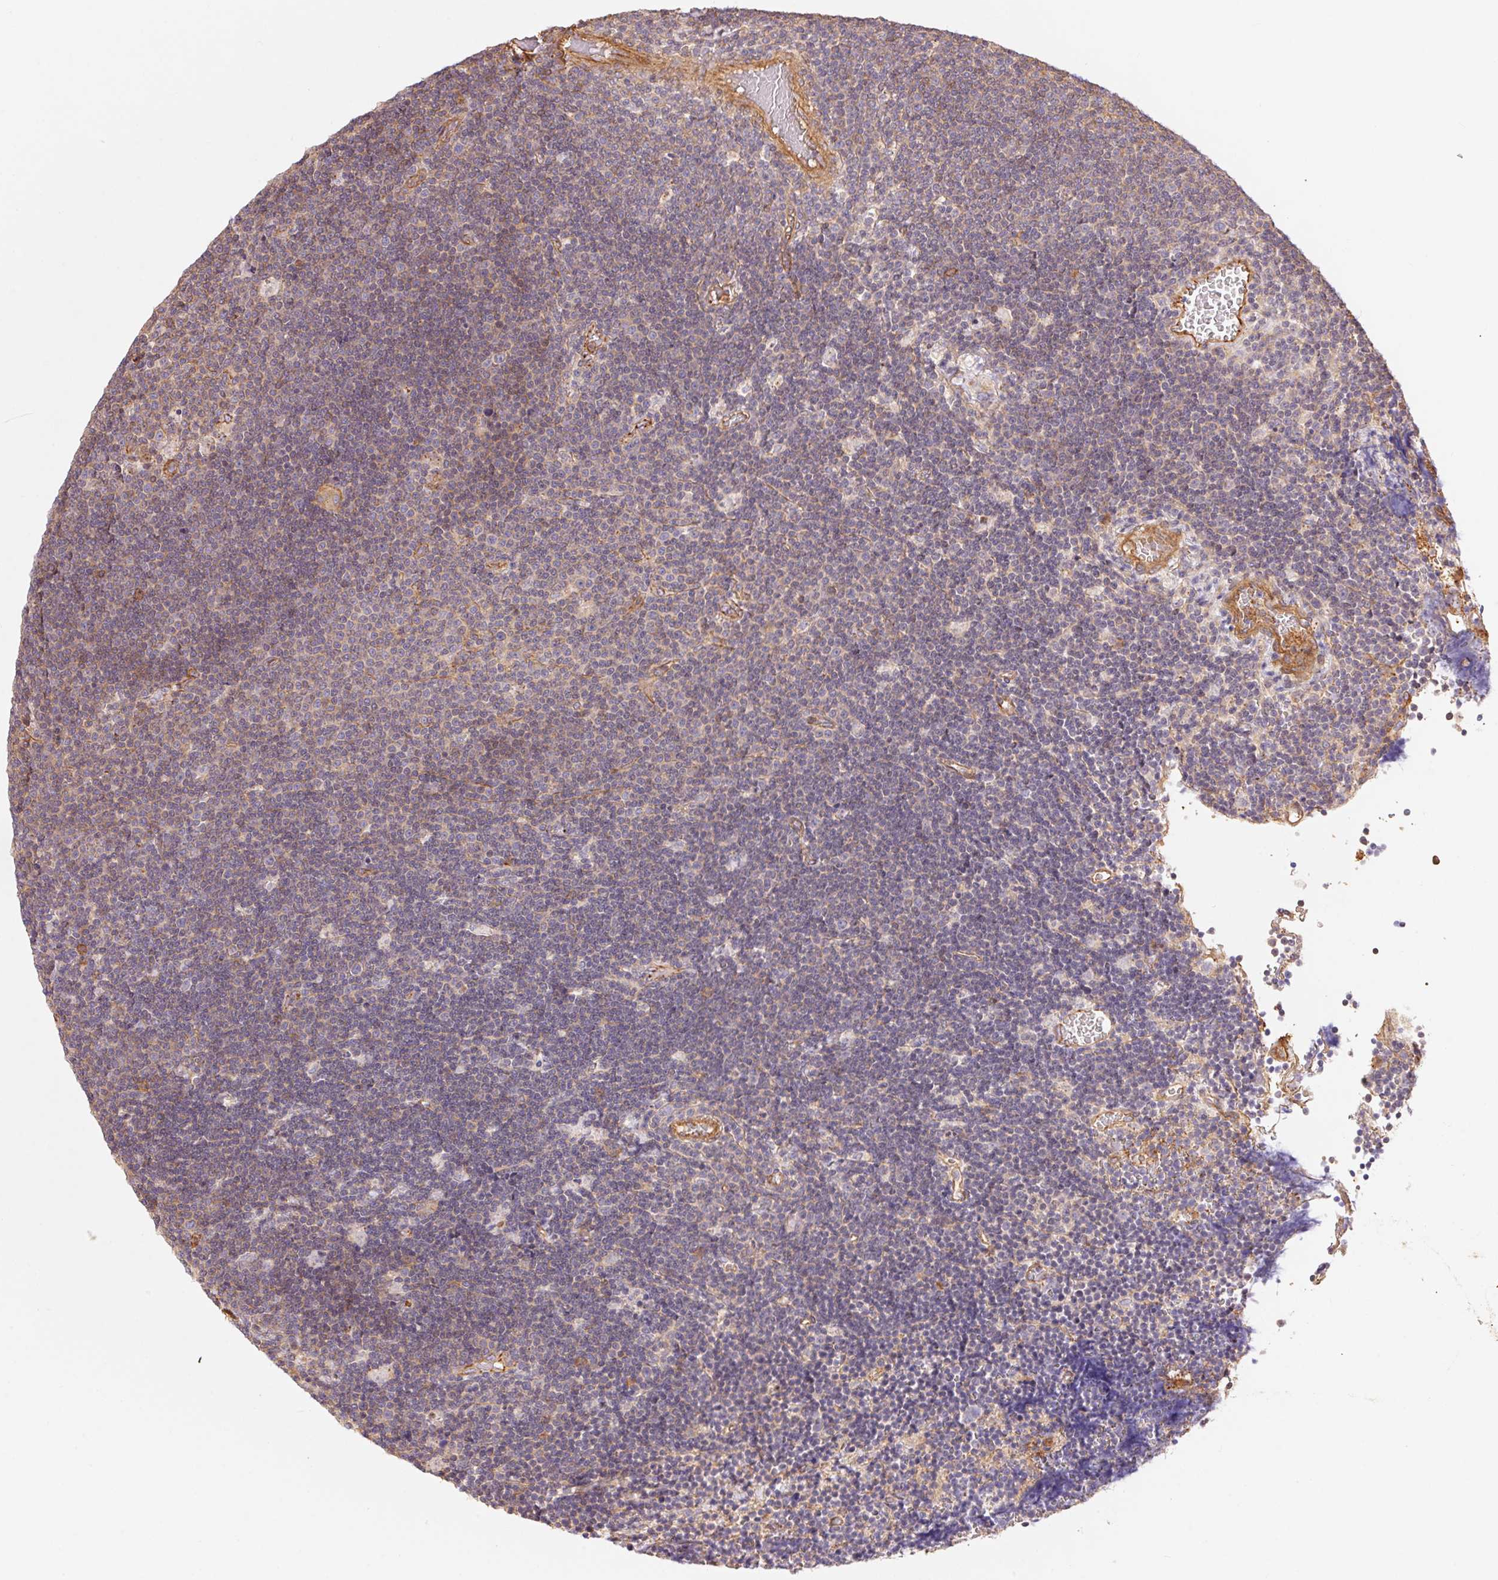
{"staining": {"intensity": "negative", "quantity": "none", "location": "none"}, "tissue": "lymphoma", "cell_type": "Tumor cells", "image_type": "cancer", "snomed": [{"axis": "morphology", "description": "Malignant lymphoma, non-Hodgkin's type, Low grade"}, {"axis": "topography", "description": "Brain"}], "caption": "Lymphoma stained for a protein using IHC reveals no expression tumor cells.", "gene": "FRAS1", "patient": {"sex": "female", "age": 66}}